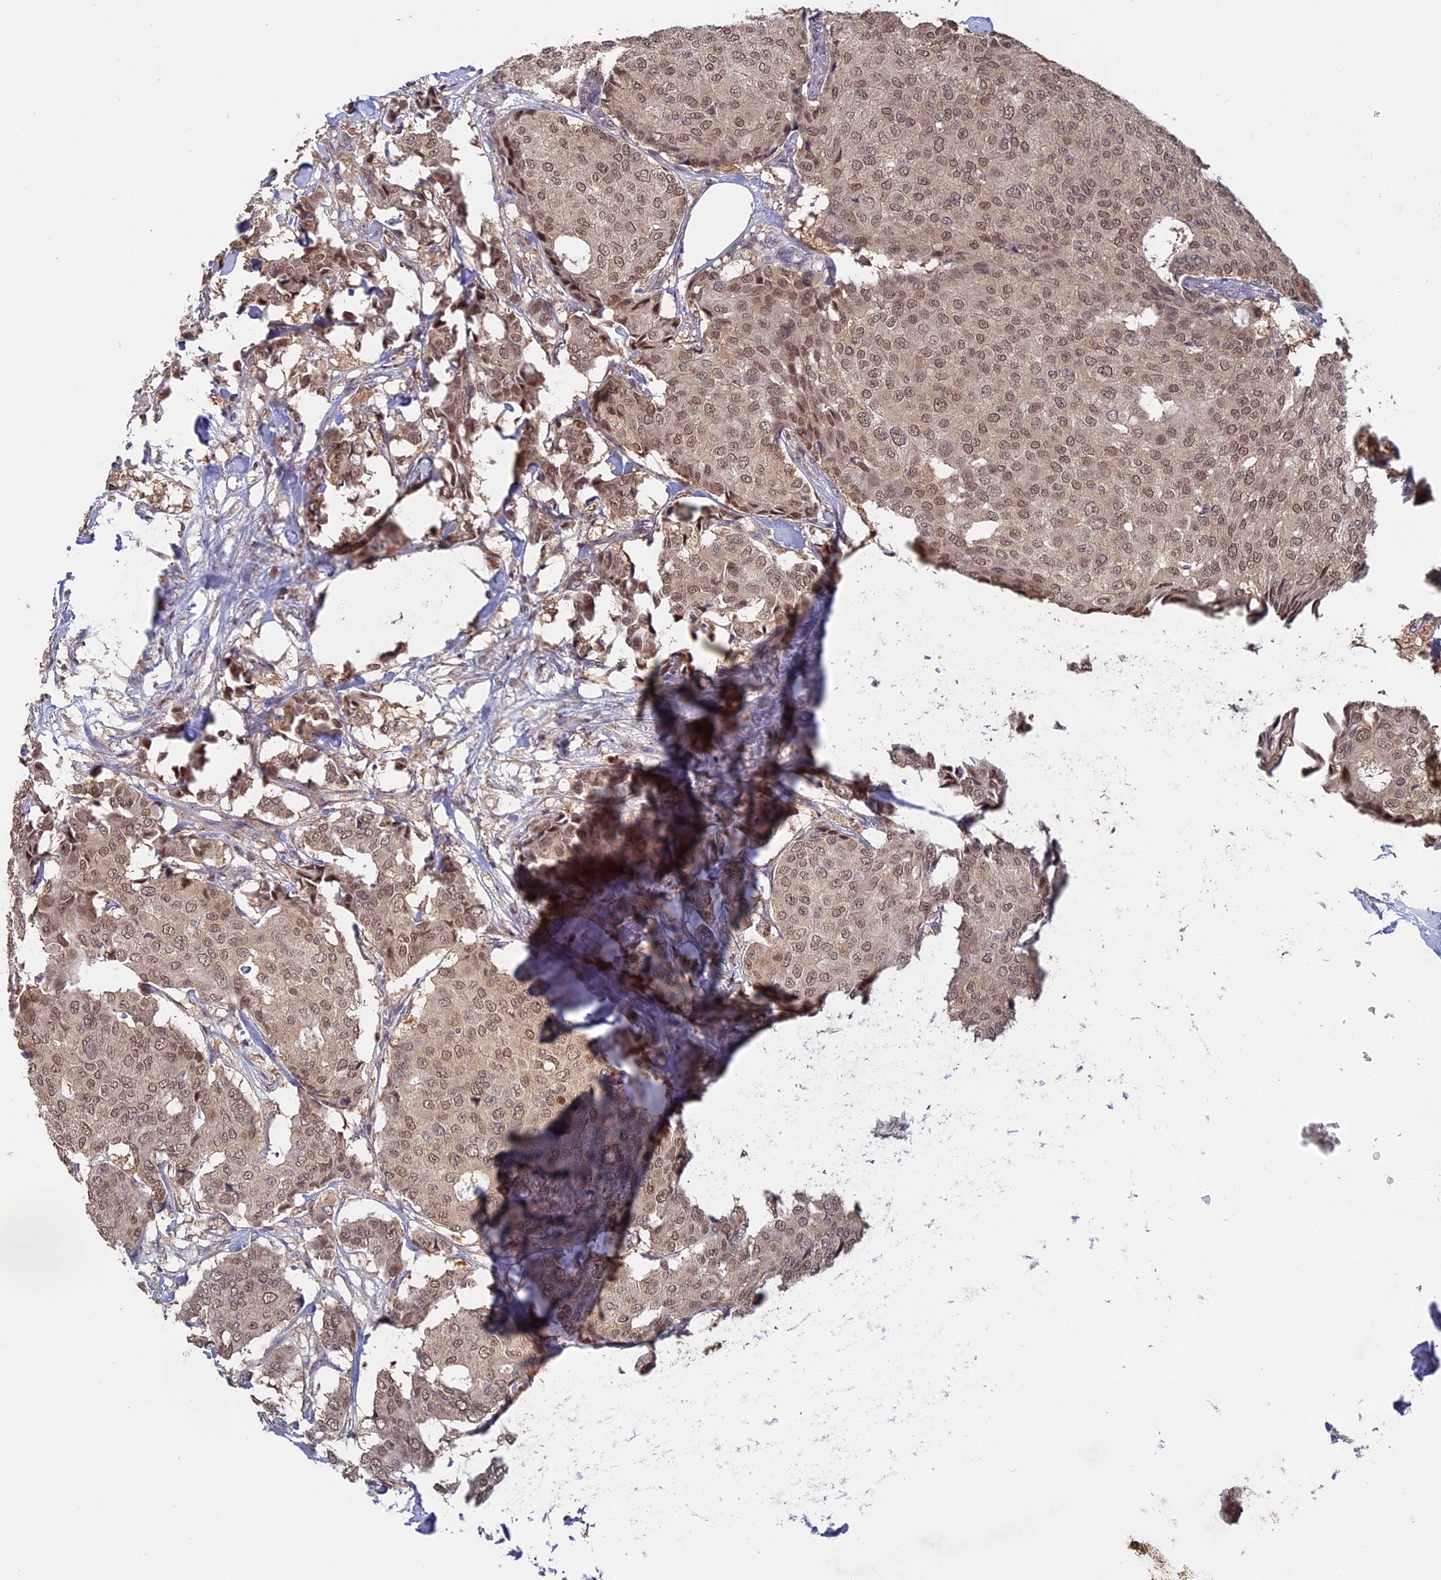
{"staining": {"intensity": "moderate", "quantity": ">75%", "location": "nuclear"}, "tissue": "breast cancer", "cell_type": "Tumor cells", "image_type": "cancer", "snomed": [{"axis": "morphology", "description": "Duct carcinoma"}, {"axis": "topography", "description": "Breast"}], "caption": "Breast cancer tissue exhibits moderate nuclear positivity in approximately >75% of tumor cells", "gene": "FAM98C", "patient": {"sex": "female", "age": 75}}